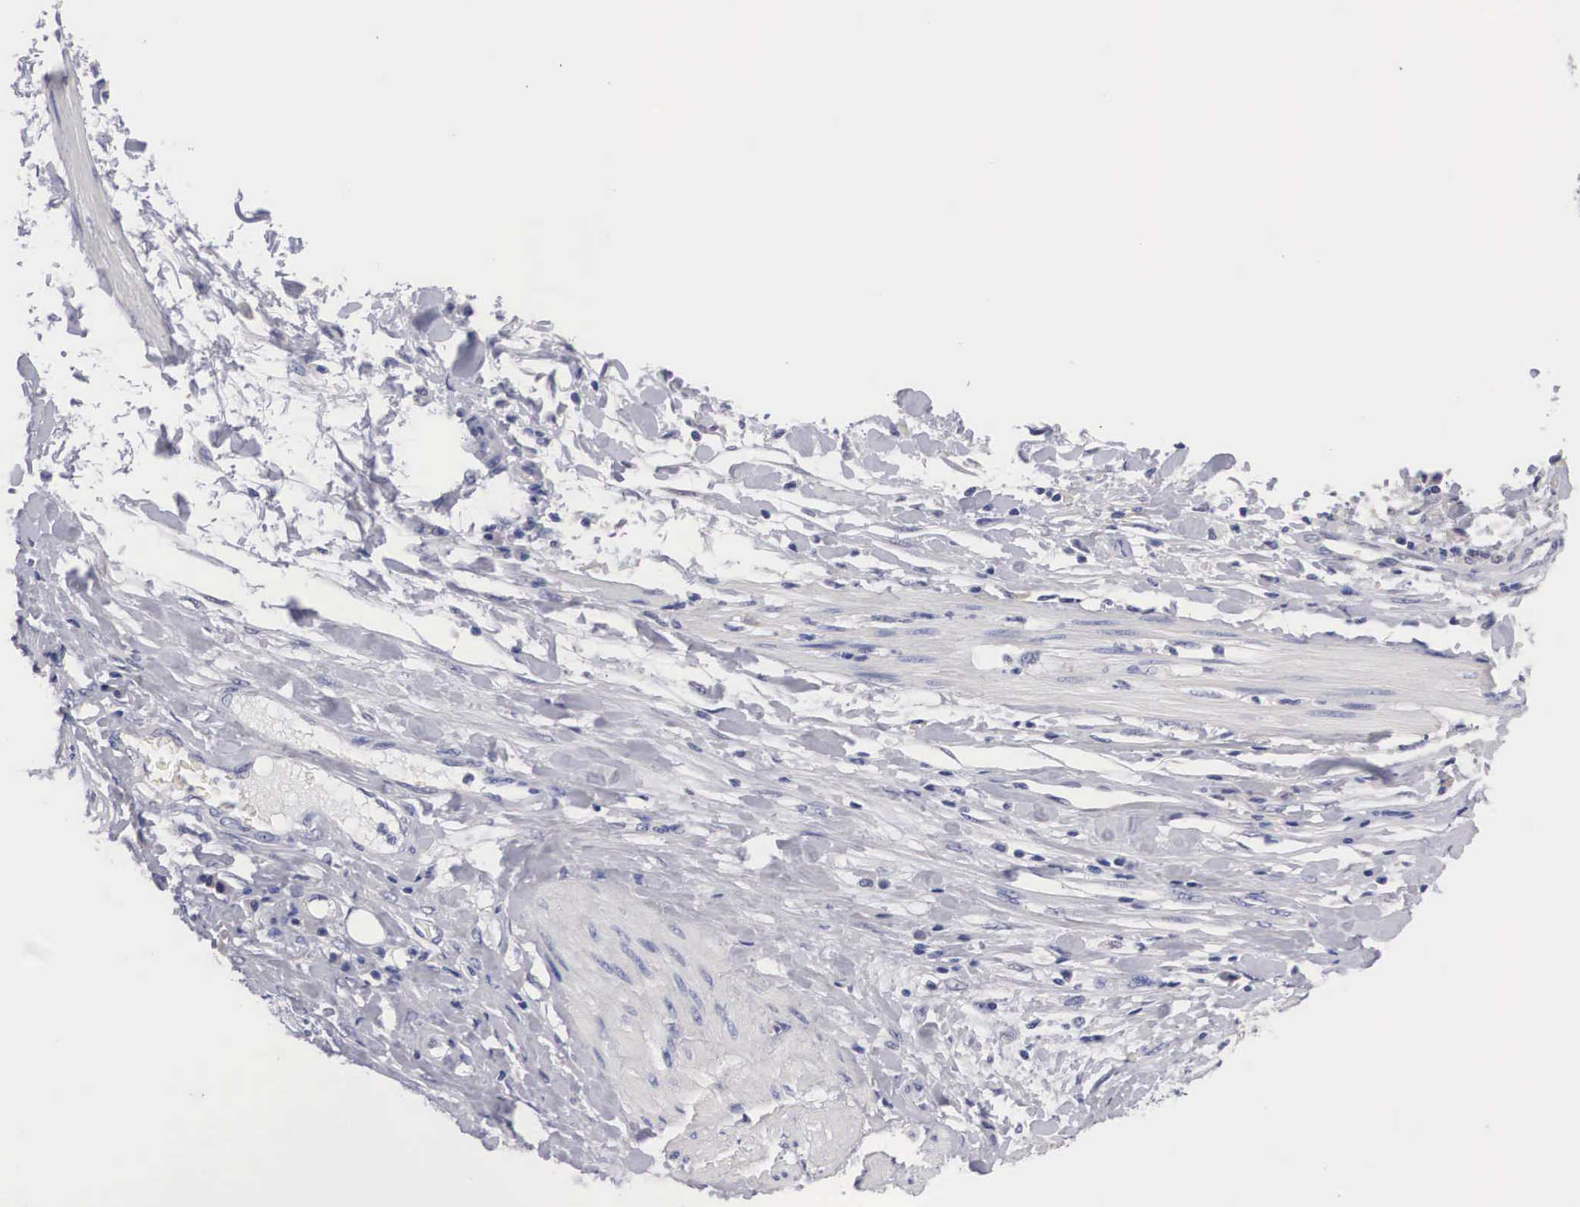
{"staining": {"intensity": "negative", "quantity": "none", "location": "none"}, "tissue": "cervical cancer", "cell_type": "Tumor cells", "image_type": "cancer", "snomed": [{"axis": "morphology", "description": "Squamous cell carcinoma, NOS"}, {"axis": "topography", "description": "Cervix"}], "caption": "Immunohistochemical staining of cervical cancer (squamous cell carcinoma) displays no significant positivity in tumor cells.", "gene": "ABHD4", "patient": {"sex": "female", "age": 41}}